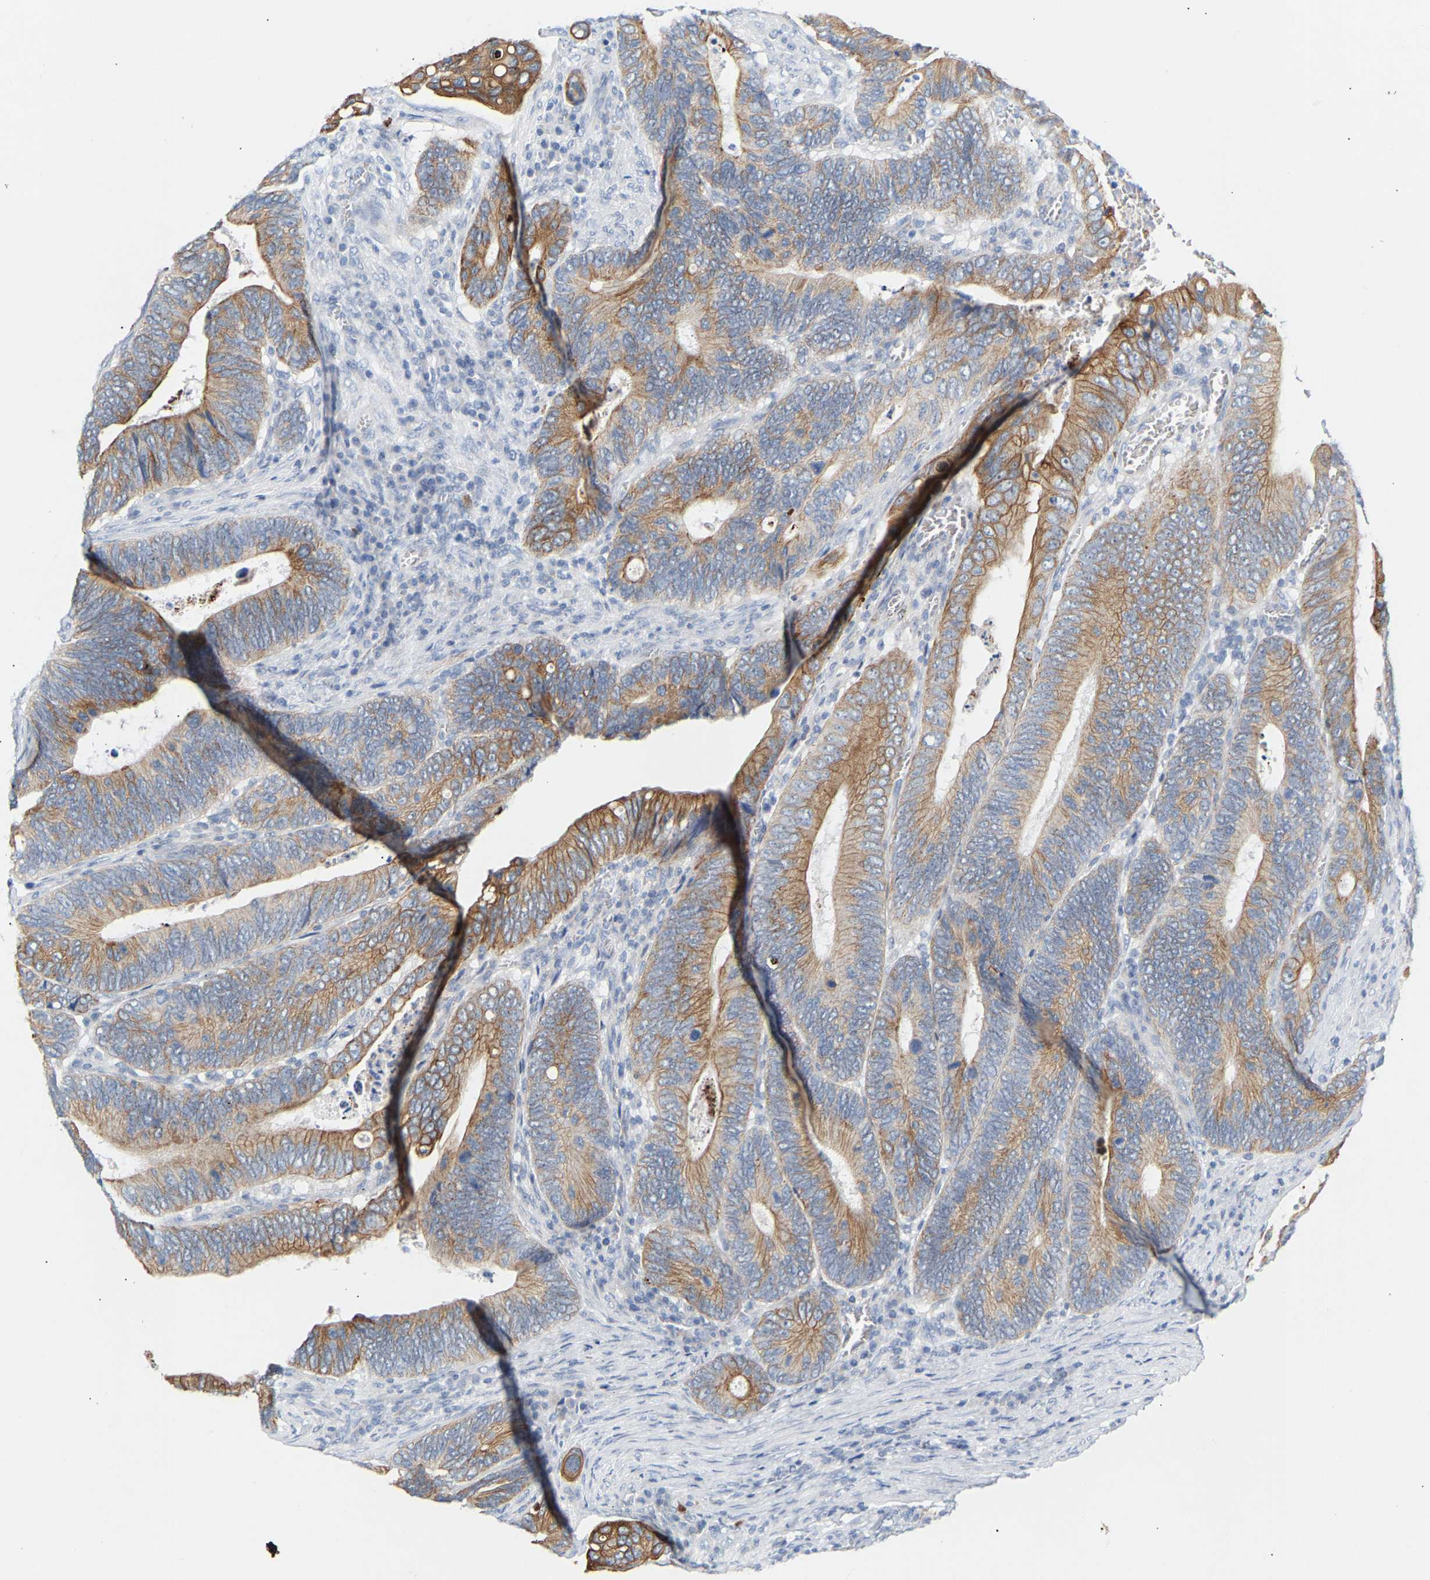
{"staining": {"intensity": "moderate", "quantity": ">75%", "location": "cytoplasmic/membranous"}, "tissue": "colorectal cancer", "cell_type": "Tumor cells", "image_type": "cancer", "snomed": [{"axis": "morphology", "description": "Inflammation, NOS"}, {"axis": "morphology", "description": "Adenocarcinoma, NOS"}, {"axis": "topography", "description": "Colon"}], "caption": "A histopathology image of colorectal cancer (adenocarcinoma) stained for a protein demonstrates moderate cytoplasmic/membranous brown staining in tumor cells.", "gene": "PEX1", "patient": {"sex": "male", "age": 72}}